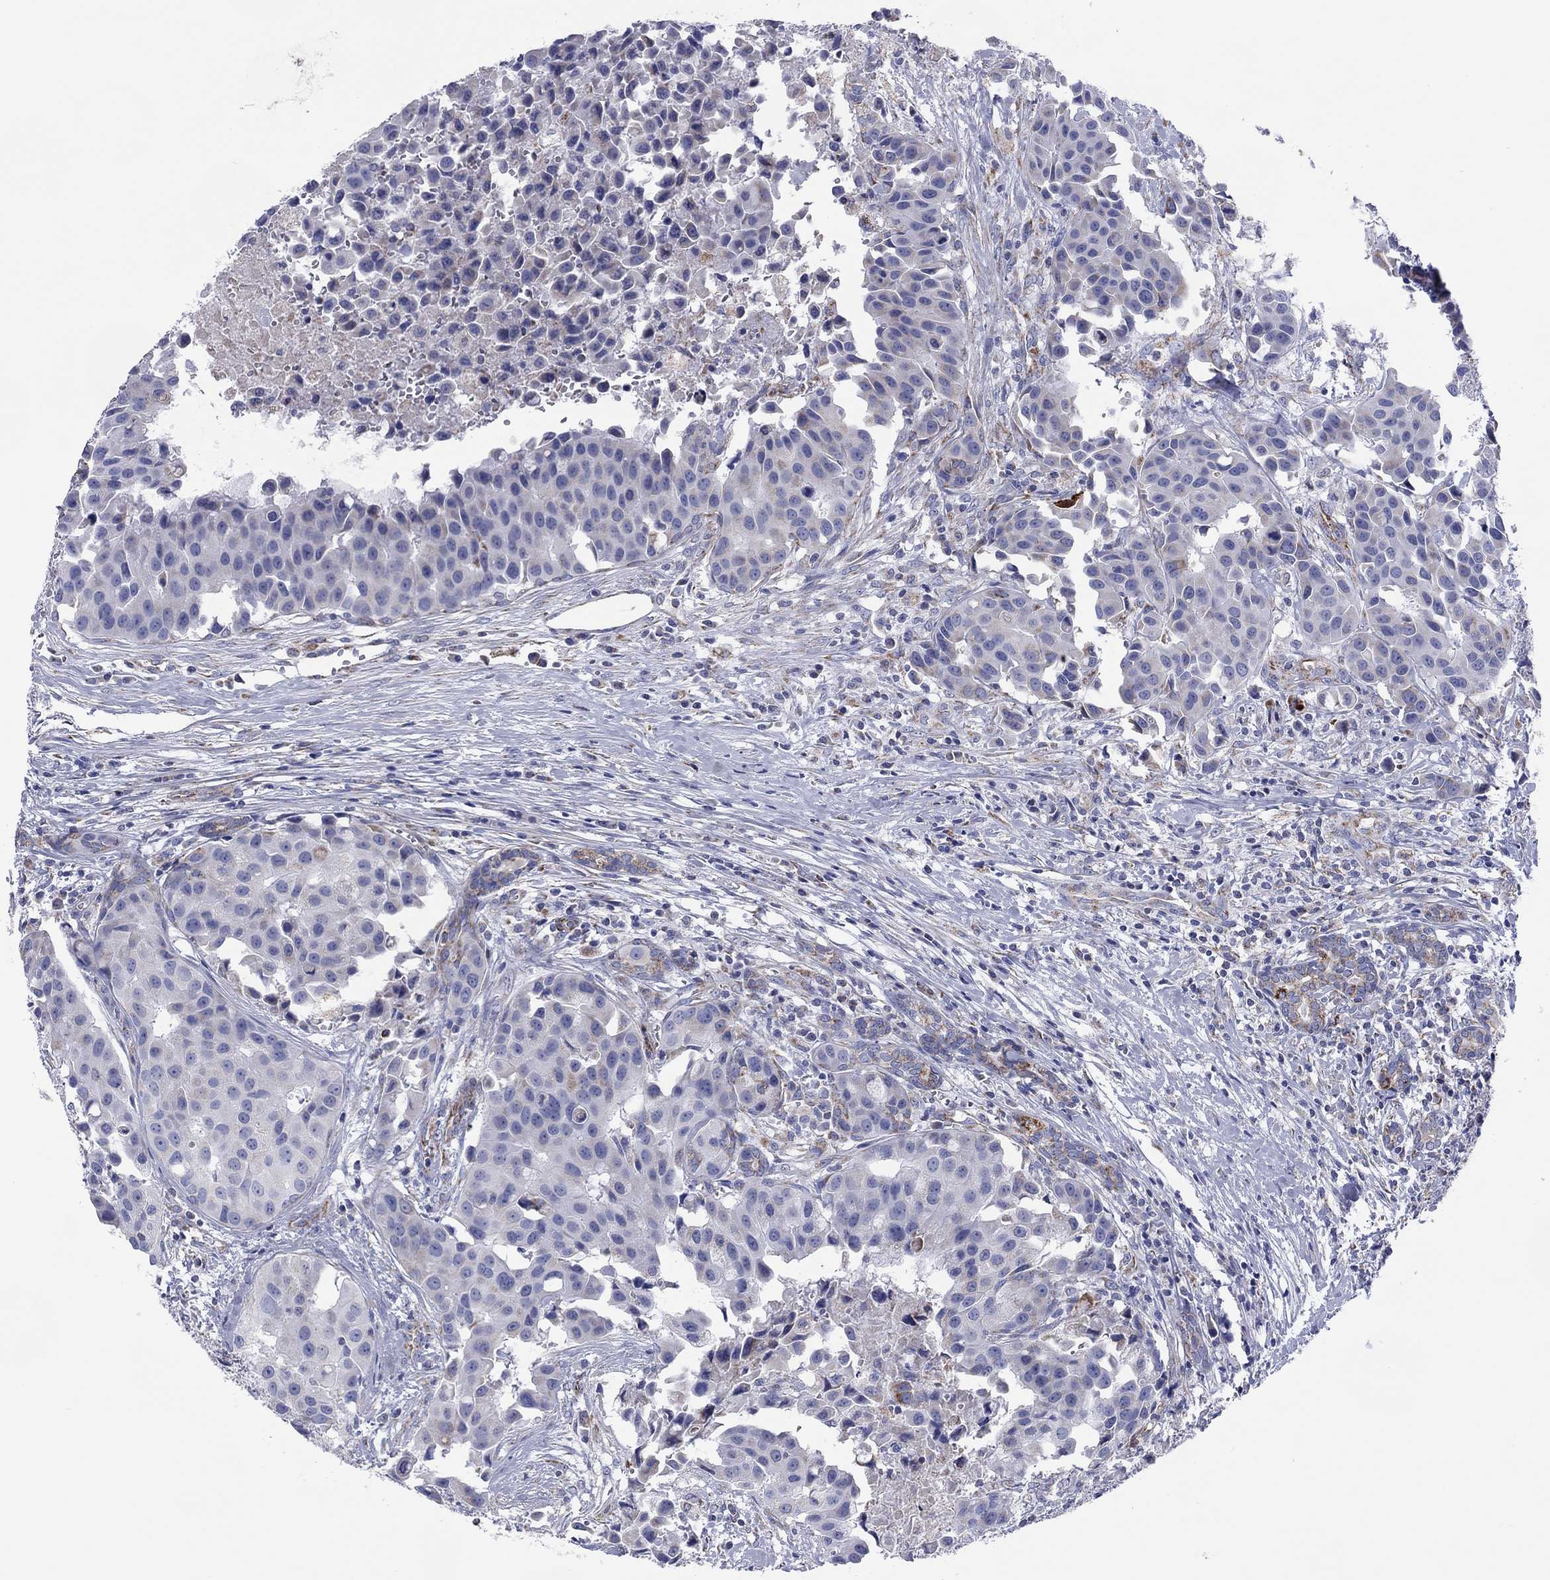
{"staining": {"intensity": "negative", "quantity": "none", "location": "none"}, "tissue": "head and neck cancer", "cell_type": "Tumor cells", "image_type": "cancer", "snomed": [{"axis": "morphology", "description": "Adenocarcinoma, NOS"}, {"axis": "topography", "description": "Head-Neck"}], "caption": "Immunohistochemical staining of head and neck cancer (adenocarcinoma) demonstrates no significant expression in tumor cells. (DAB IHC, high magnification).", "gene": "MGST3", "patient": {"sex": "male", "age": 76}}